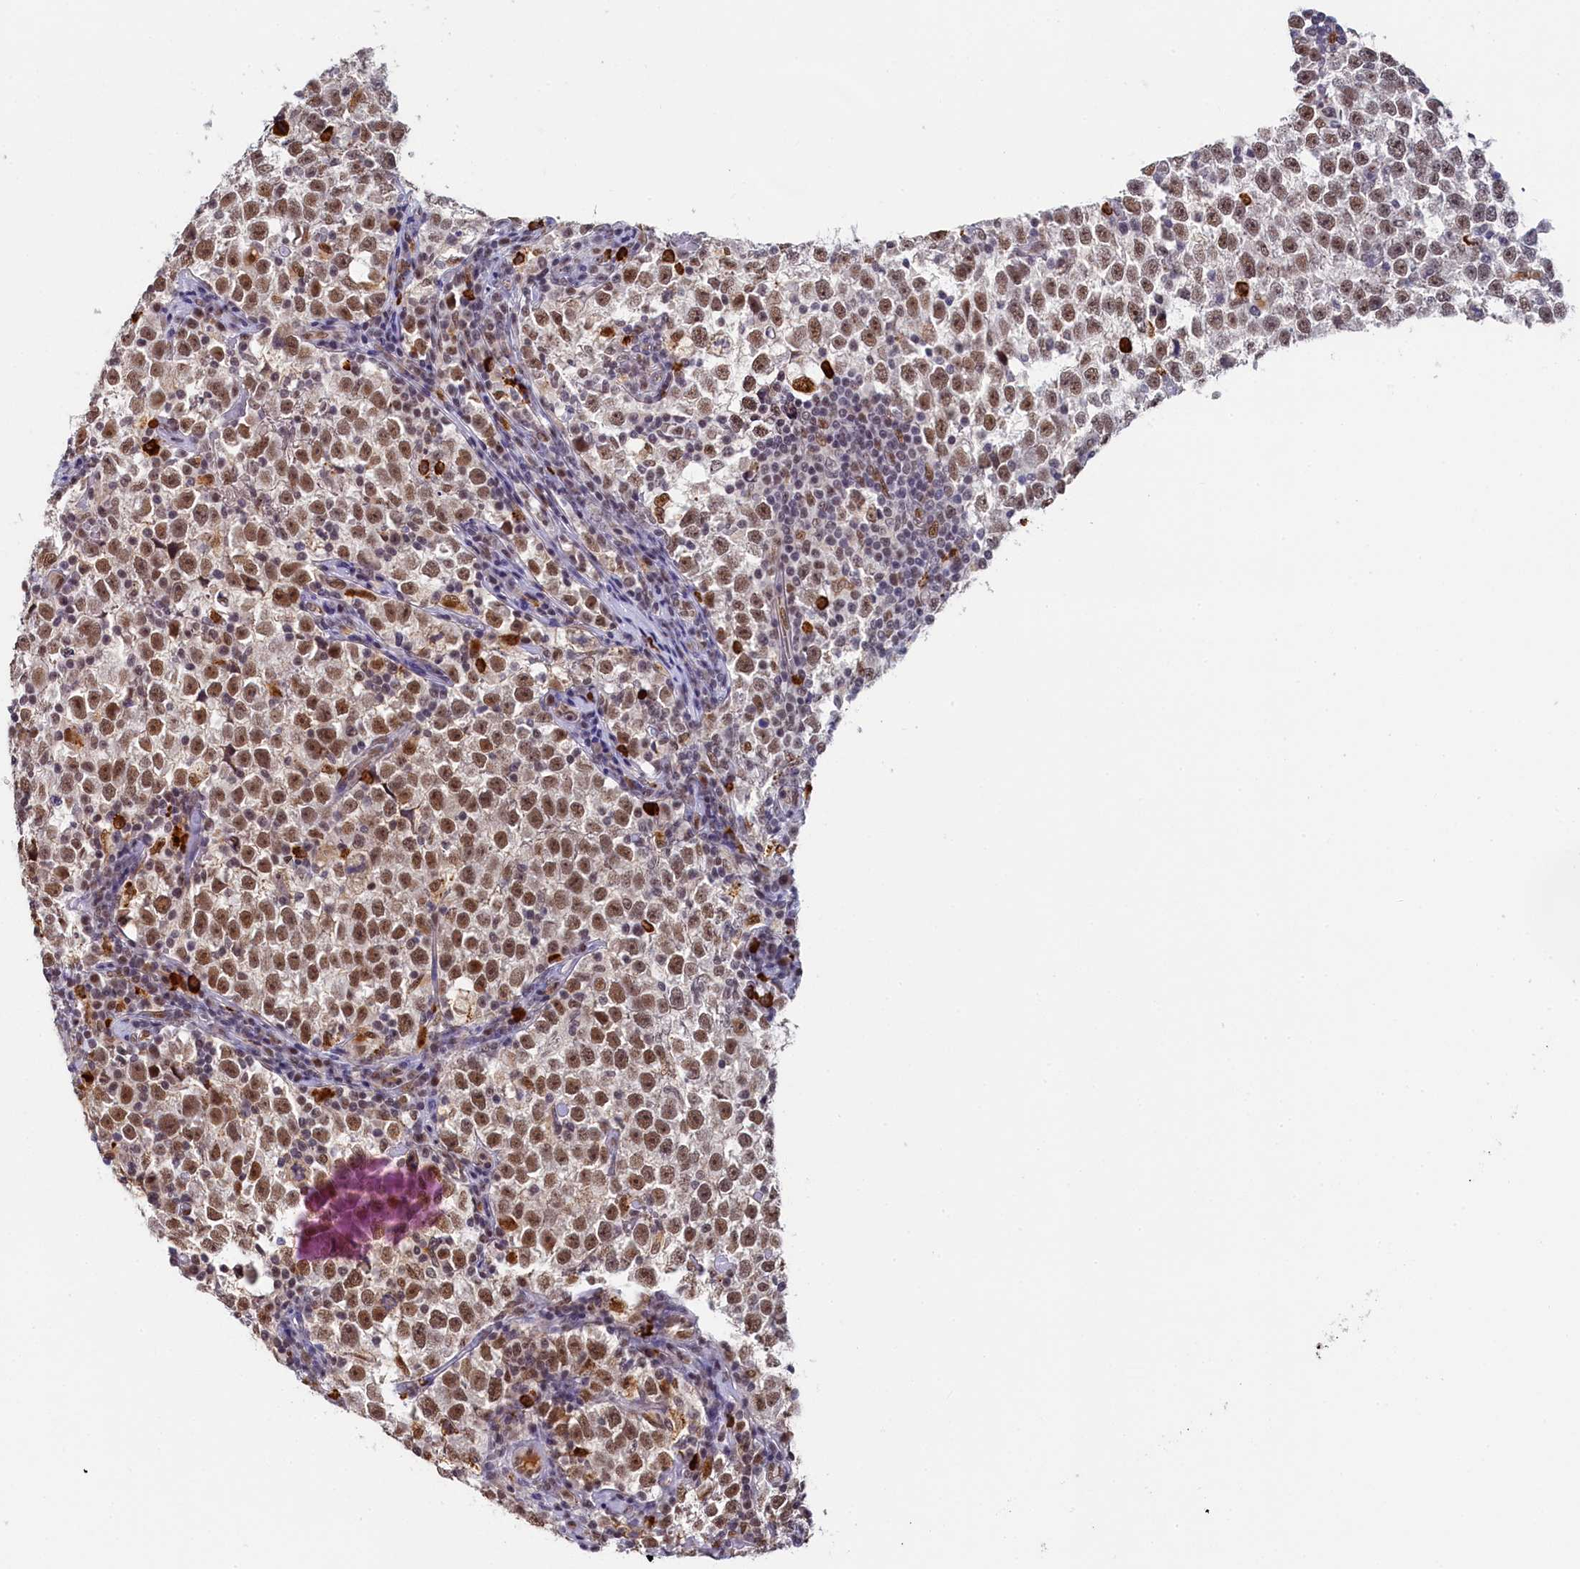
{"staining": {"intensity": "moderate", "quantity": ">75%", "location": "nuclear"}, "tissue": "testis cancer", "cell_type": "Tumor cells", "image_type": "cancer", "snomed": [{"axis": "morphology", "description": "Normal tissue, NOS"}, {"axis": "morphology", "description": "Seminoma, NOS"}, {"axis": "topography", "description": "Testis"}], "caption": "The immunohistochemical stain labels moderate nuclear expression in tumor cells of testis seminoma tissue.", "gene": "INTS14", "patient": {"sex": "male", "age": 43}}